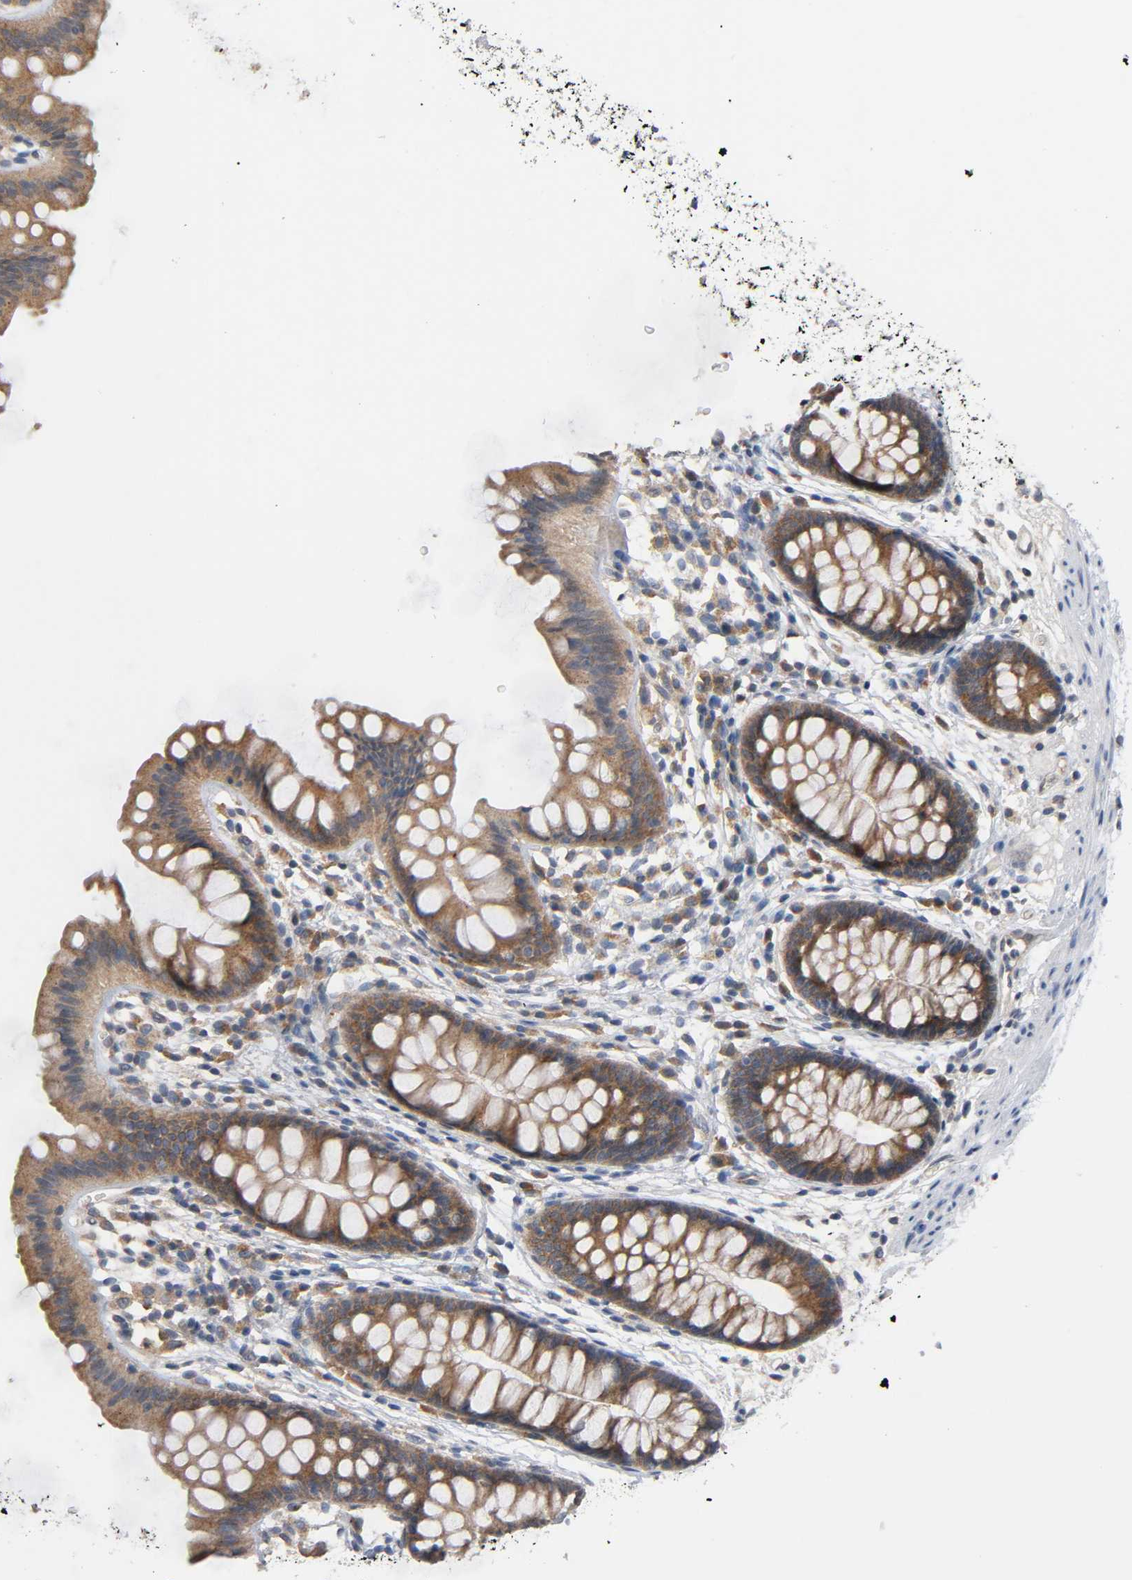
{"staining": {"intensity": "weak", "quantity": "<25%", "location": "cytoplasmic/membranous"}, "tissue": "colon", "cell_type": "Endothelial cells", "image_type": "normal", "snomed": [{"axis": "morphology", "description": "Normal tissue, NOS"}, {"axis": "topography", "description": "Smooth muscle"}, {"axis": "topography", "description": "Colon"}], "caption": "This photomicrograph is of benign colon stained with IHC to label a protein in brown with the nuclei are counter-stained blue. There is no staining in endothelial cells.", "gene": "HDAC6", "patient": {"sex": "male", "age": 67}}